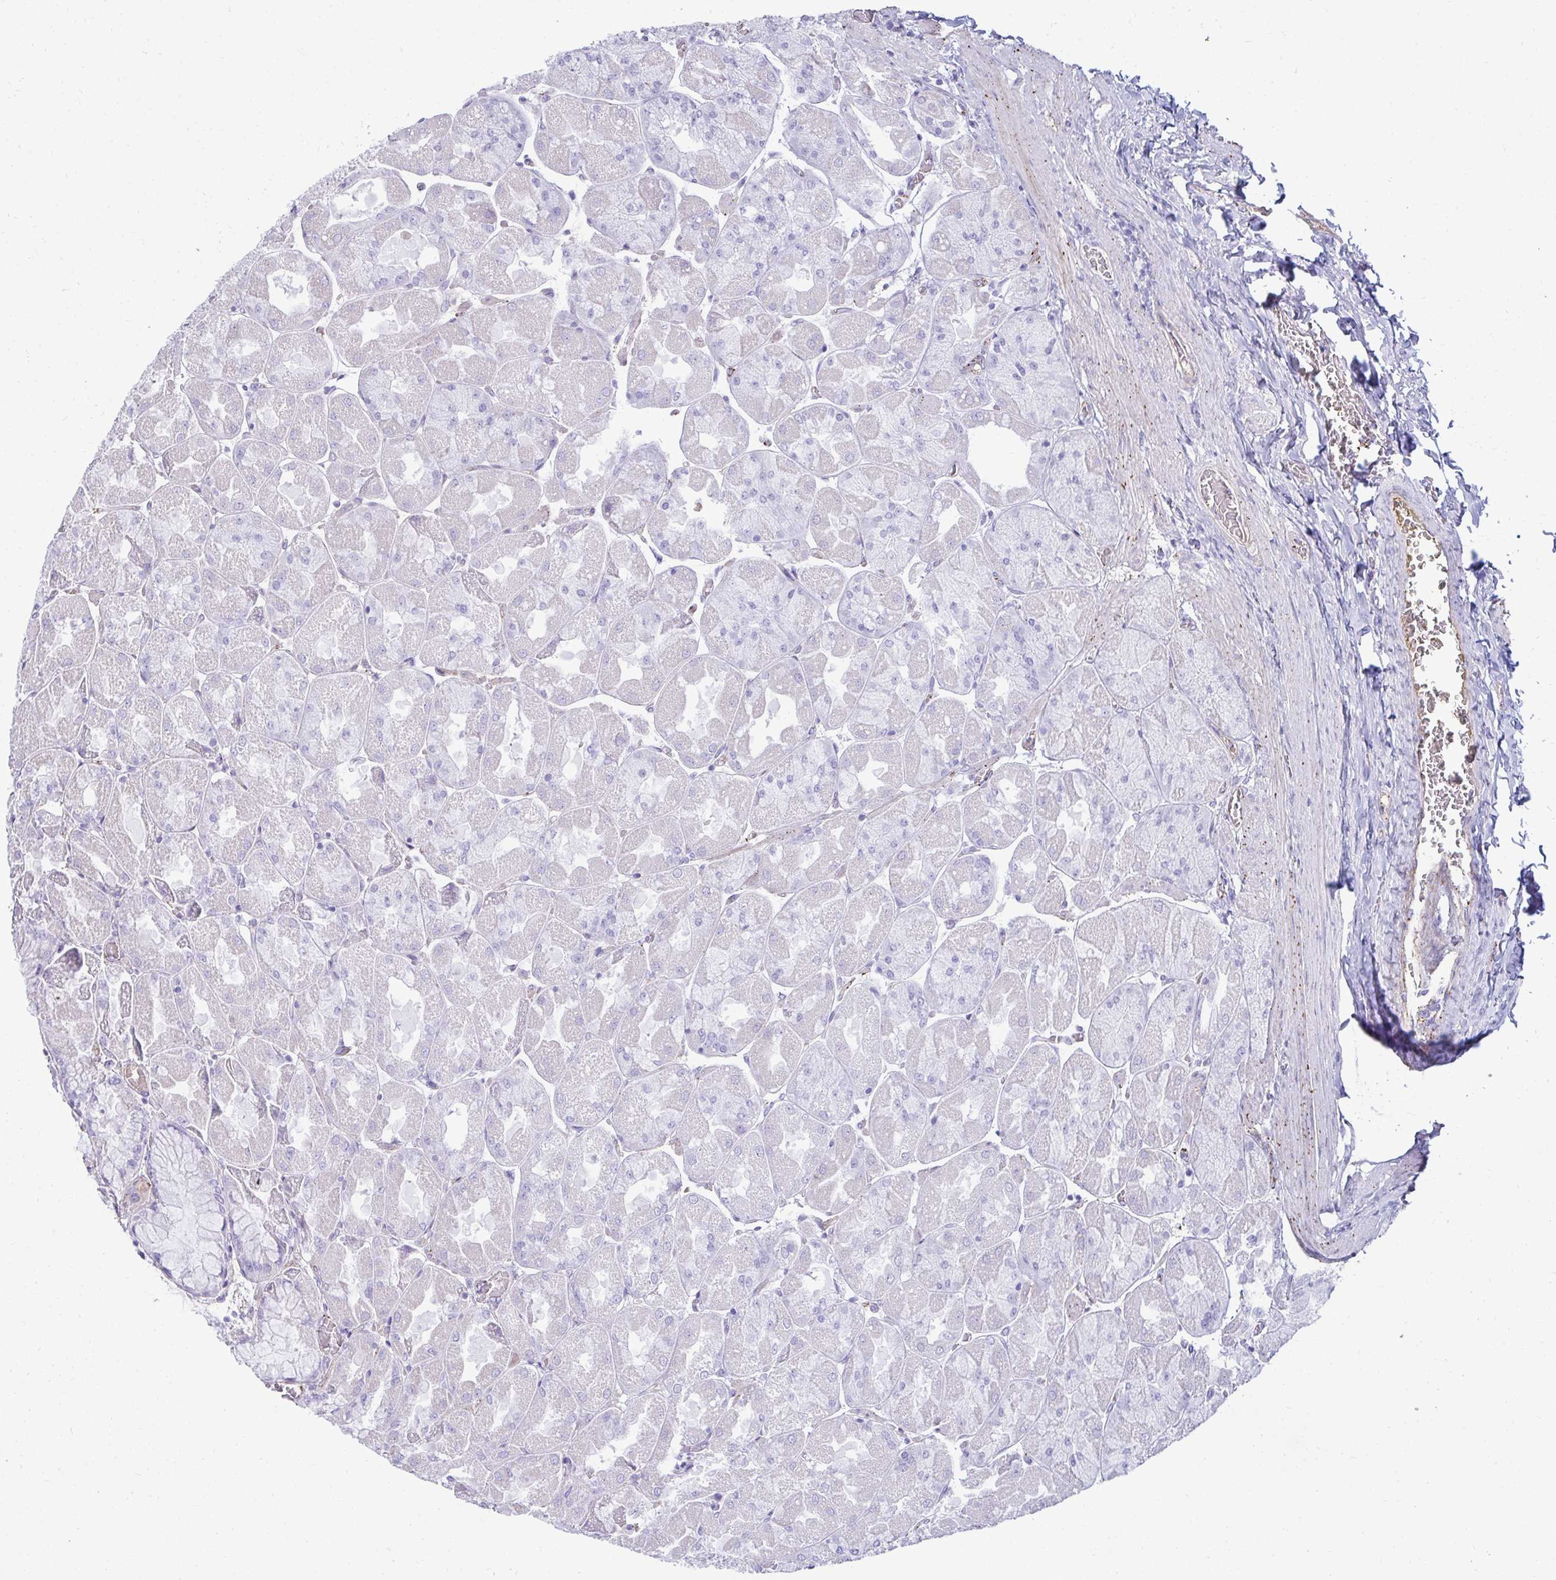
{"staining": {"intensity": "negative", "quantity": "none", "location": "none"}, "tissue": "stomach", "cell_type": "Glandular cells", "image_type": "normal", "snomed": [{"axis": "morphology", "description": "Normal tissue, NOS"}, {"axis": "topography", "description": "Stomach"}], "caption": "Micrograph shows no protein staining in glandular cells of normal stomach.", "gene": "UBL3", "patient": {"sex": "female", "age": 61}}